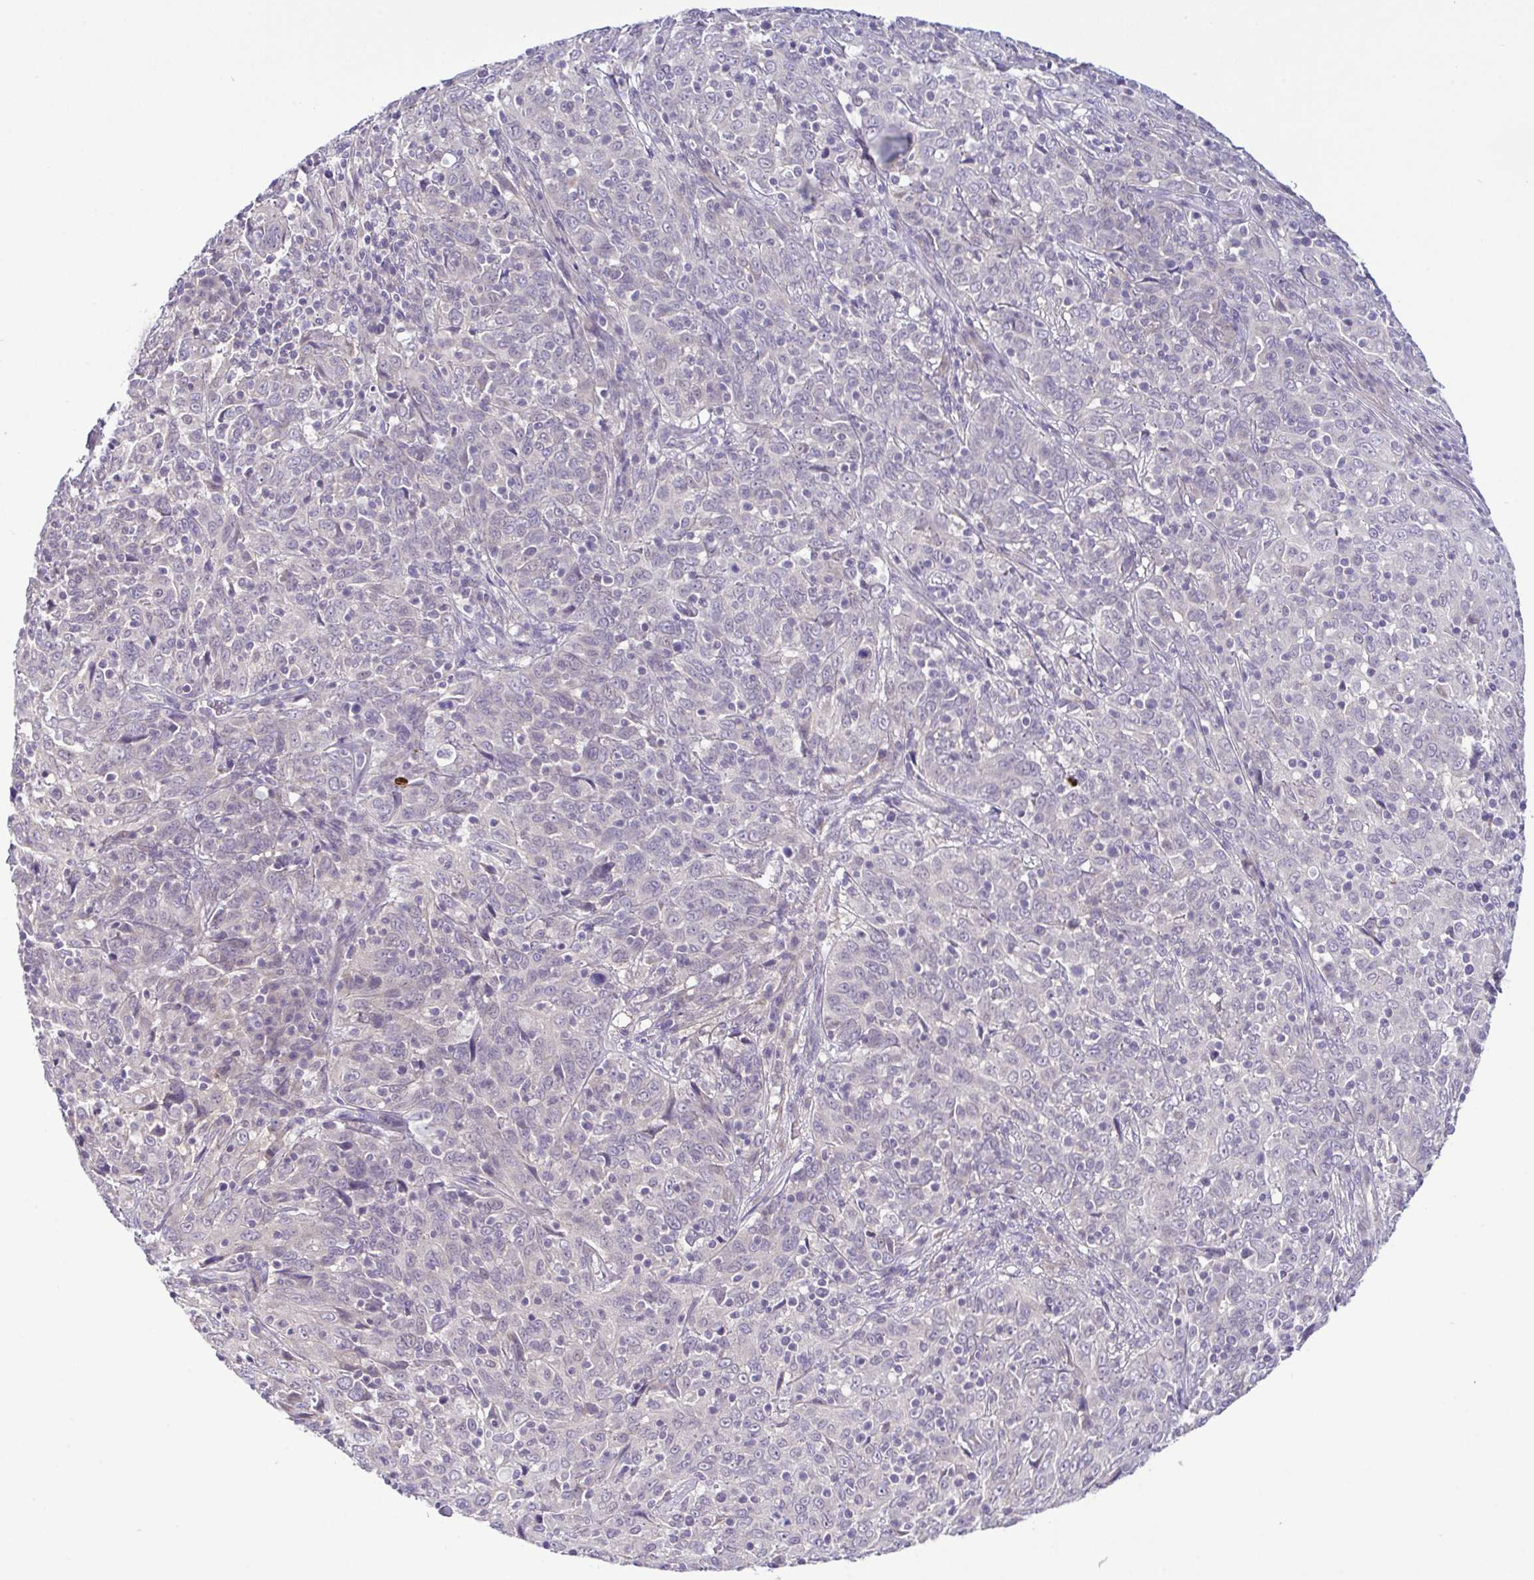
{"staining": {"intensity": "negative", "quantity": "none", "location": "none"}, "tissue": "cervical cancer", "cell_type": "Tumor cells", "image_type": "cancer", "snomed": [{"axis": "morphology", "description": "Squamous cell carcinoma, NOS"}, {"axis": "topography", "description": "Cervix"}], "caption": "The immunohistochemistry micrograph has no significant staining in tumor cells of cervical squamous cell carcinoma tissue. (DAB (3,3'-diaminobenzidine) immunohistochemistry (IHC) visualized using brightfield microscopy, high magnification).", "gene": "SYNPO2L", "patient": {"sex": "female", "age": 46}}